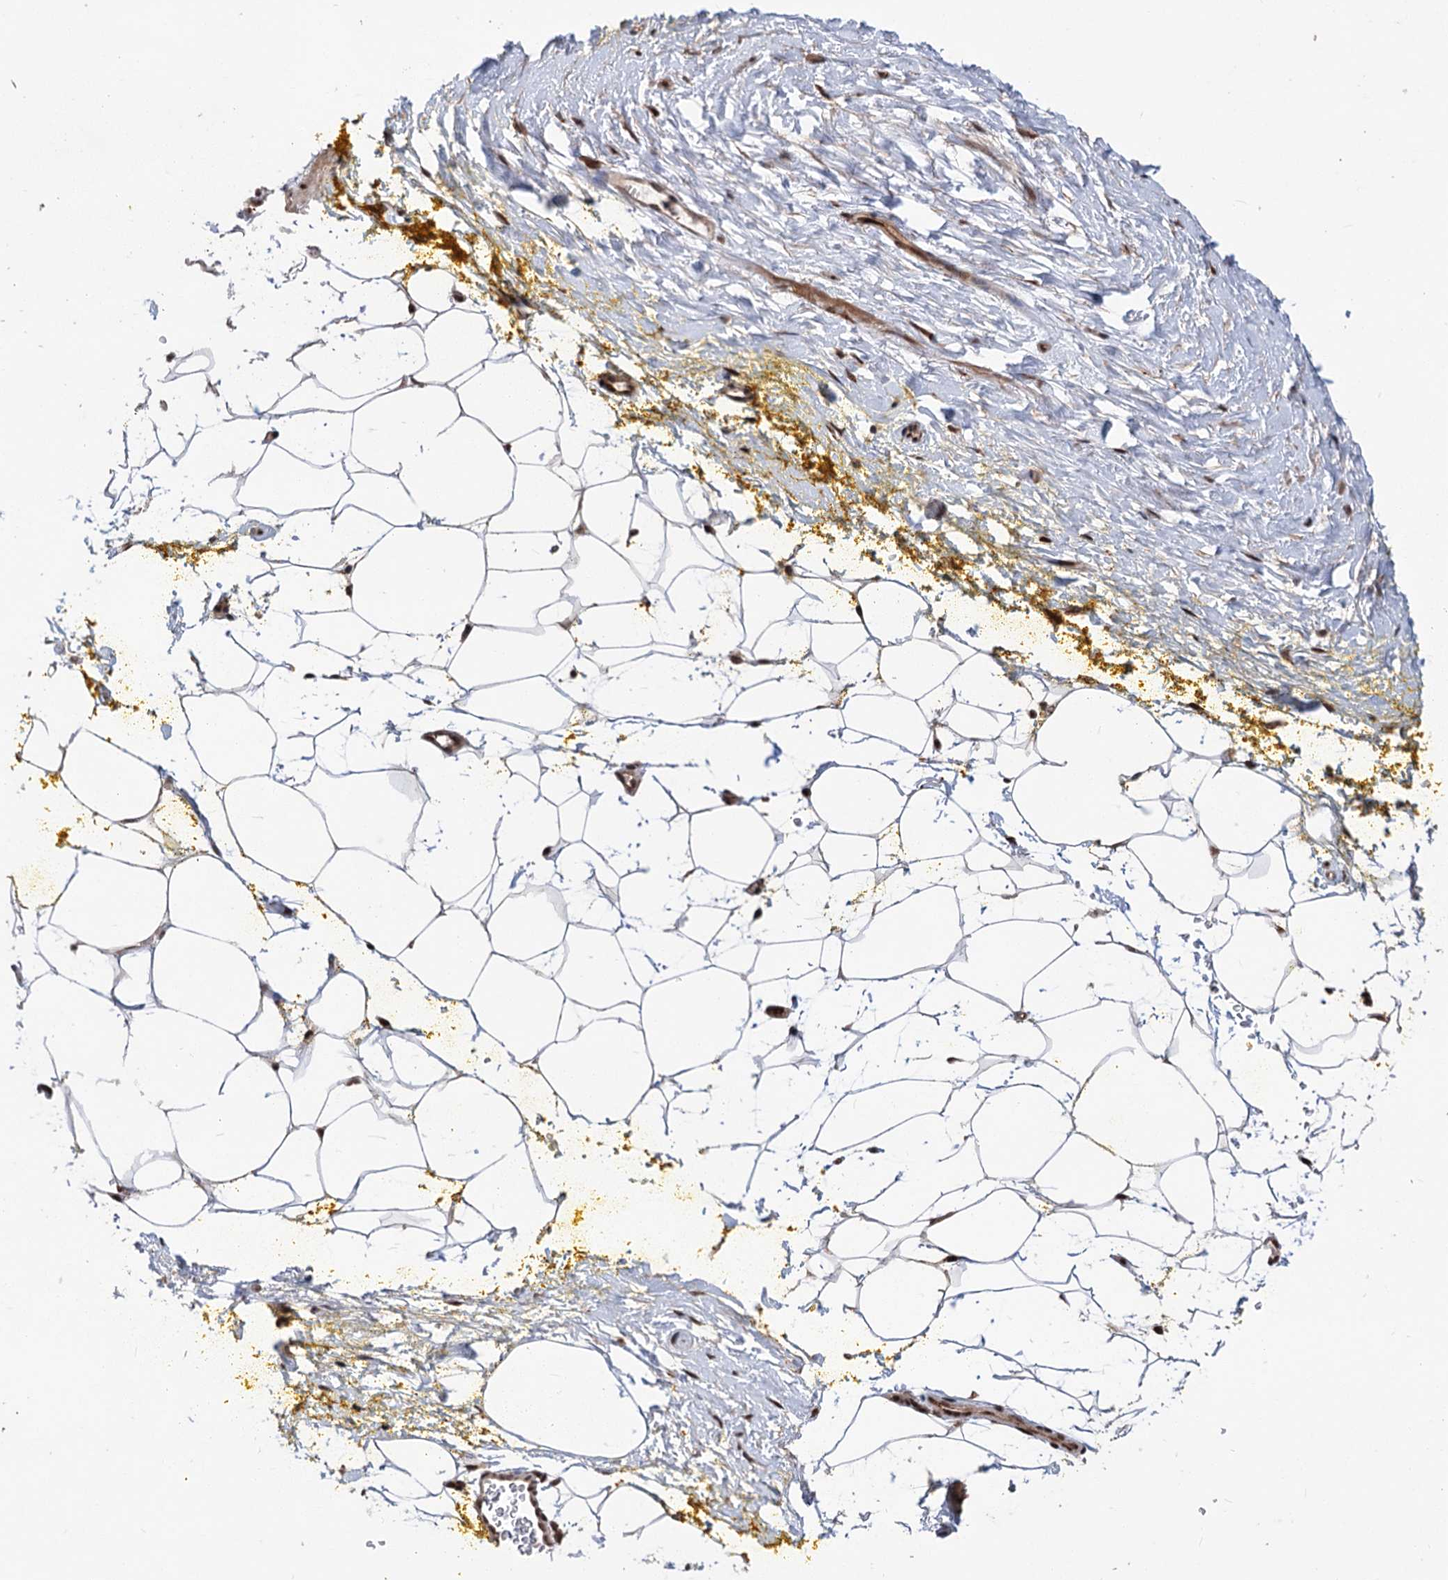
{"staining": {"intensity": "strong", "quantity": ">75%", "location": "cytoplasmic/membranous,nuclear"}, "tissue": "adipose tissue", "cell_type": "Adipocytes", "image_type": "normal", "snomed": [{"axis": "morphology", "description": "Normal tissue, NOS"}, {"axis": "morphology", "description": "Adenocarcinoma, Low grade"}, {"axis": "topography", "description": "Prostate"}, {"axis": "topography", "description": "Peripheral nerve tissue"}], "caption": "Protein staining of normal adipose tissue displays strong cytoplasmic/membranous,nuclear staining in approximately >75% of adipocytes. The protein is shown in brown color, while the nuclei are stained blue.", "gene": "MAML1", "patient": {"sex": "male", "age": 63}}